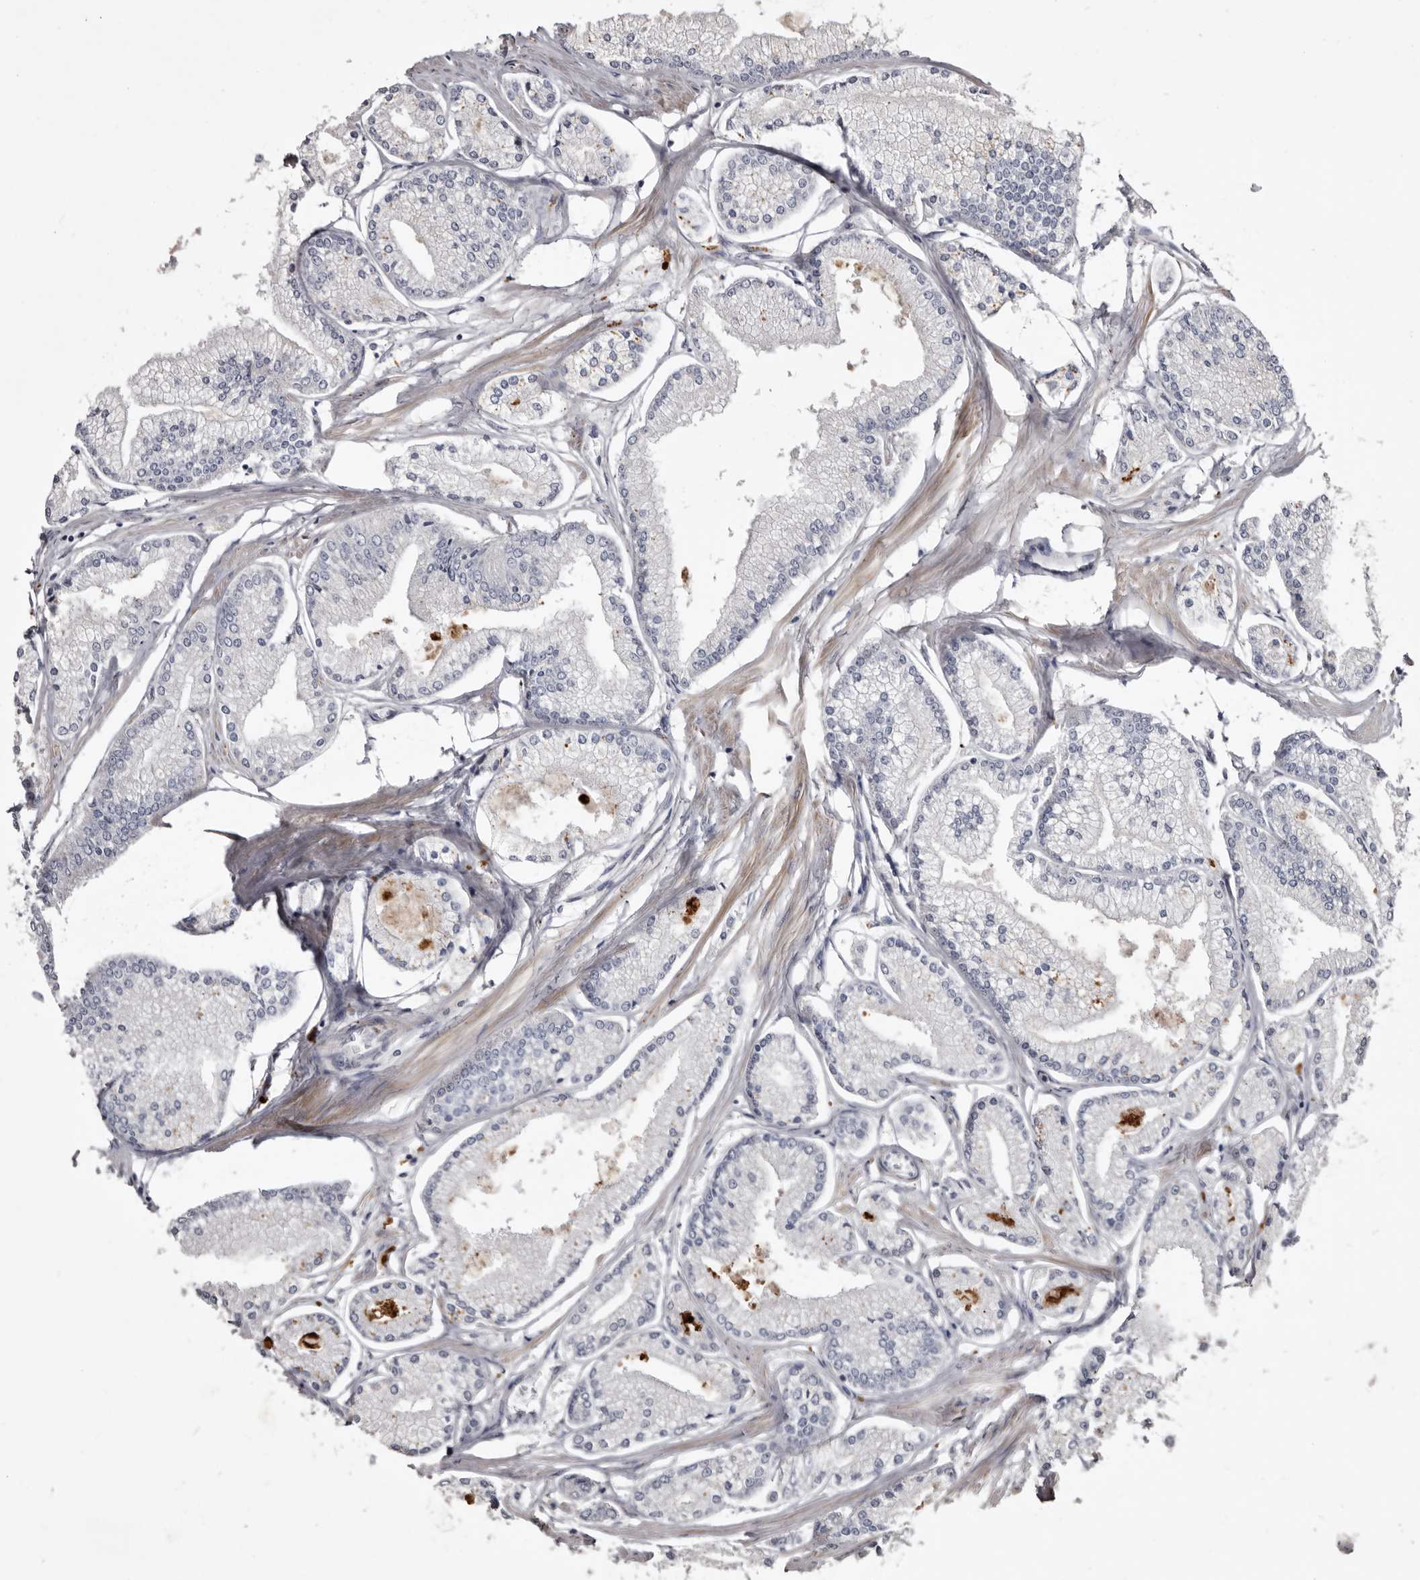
{"staining": {"intensity": "negative", "quantity": "none", "location": "none"}, "tissue": "prostate cancer", "cell_type": "Tumor cells", "image_type": "cancer", "snomed": [{"axis": "morphology", "description": "Adenocarcinoma, Low grade"}, {"axis": "topography", "description": "Prostate"}], "caption": "Immunohistochemistry (IHC) histopathology image of prostate low-grade adenocarcinoma stained for a protein (brown), which exhibits no expression in tumor cells.", "gene": "SLC10A4", "patient": {"sex": "male", "age": 52}}